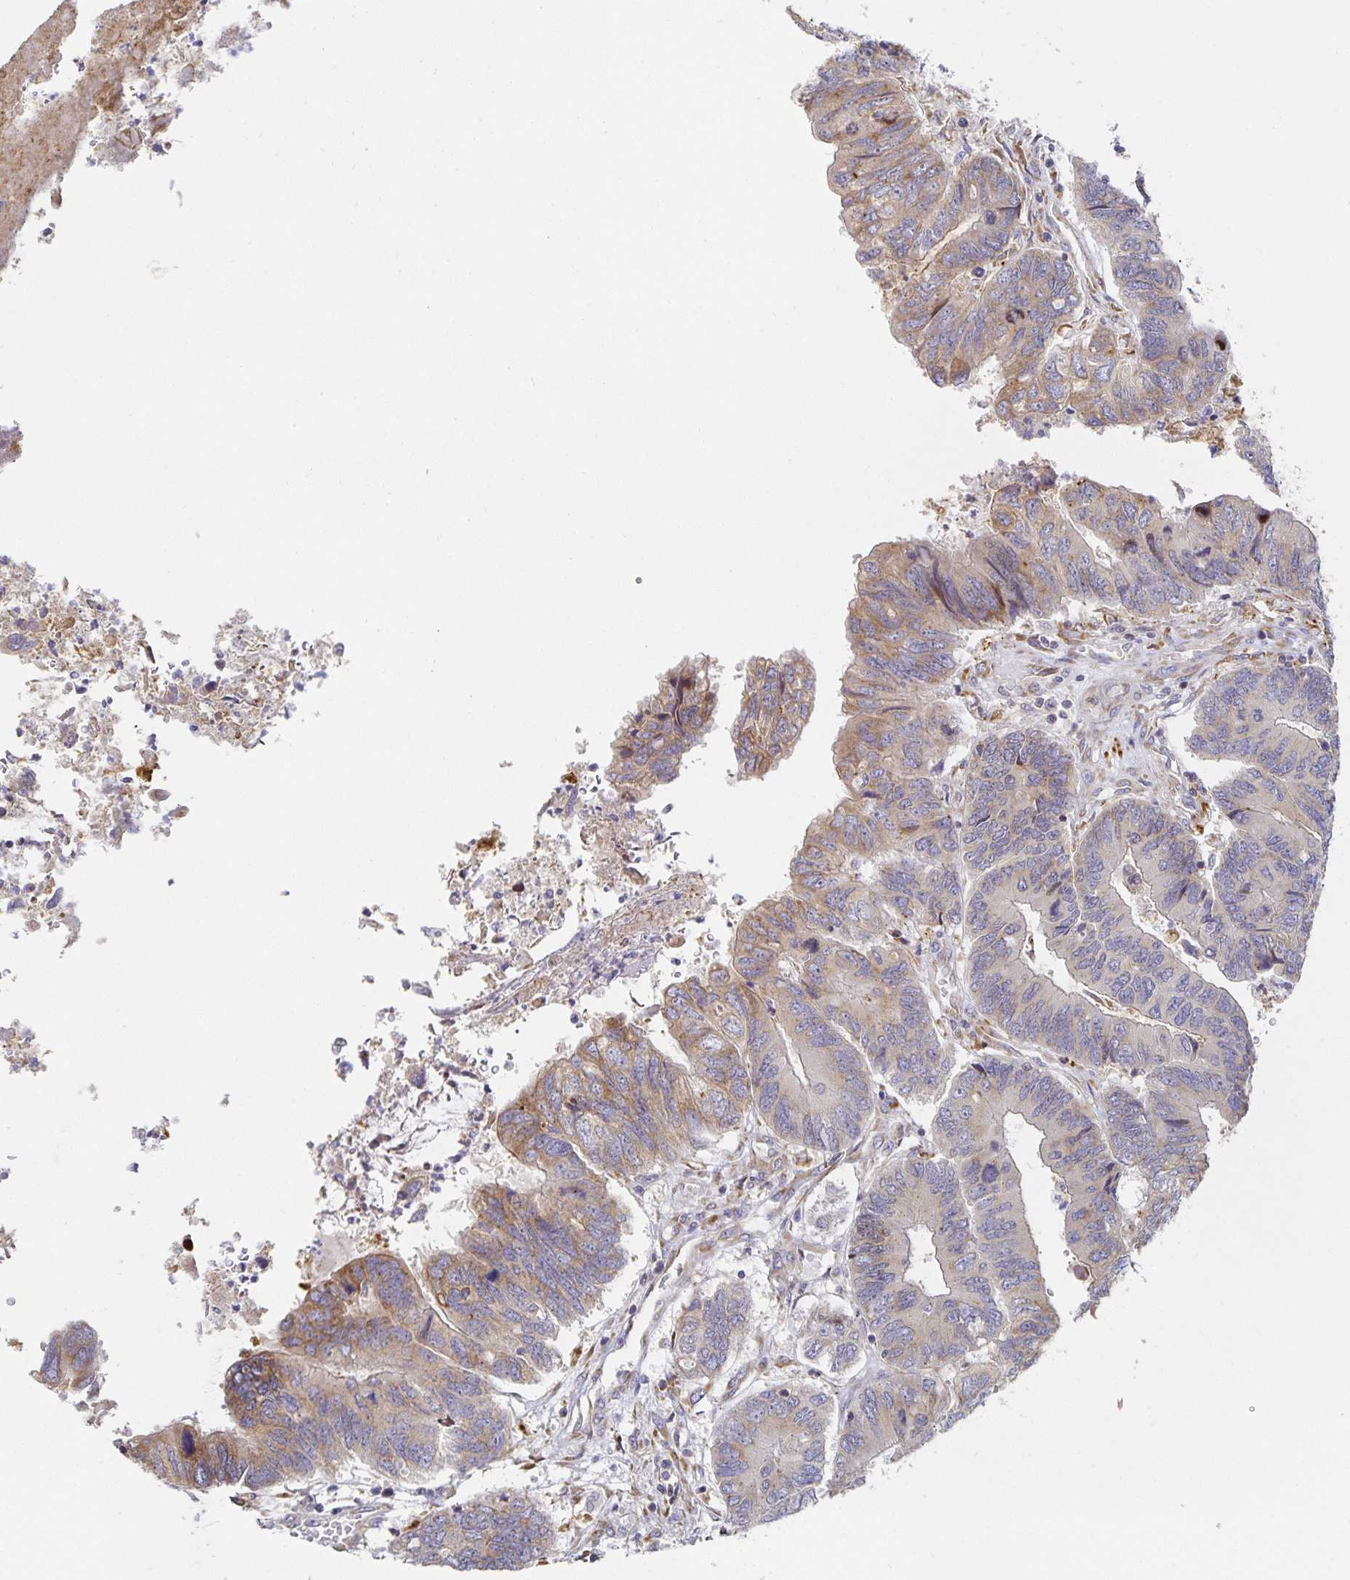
{"staining": {"intensity": "weak", "quantity": "<25%", "location": "cytoplasmic/membranous"}, "tissue": "colorectal cancer", "cell_type": "Tumor cells", "image_type": "cancer", "snomed": [{"axis": "morphology", "description": "Adenocarcinoma, NOS"}, {"axis": "topography", "description": "Colon"}], "caption": "IHC micrograph of neoplastic tissue: colorectal adenocarcinoma stained with DAB shows no significant protein positivity in tumor cells.", "gene": "NOMO1", "patient": {"sex": "female", "age": 67}}